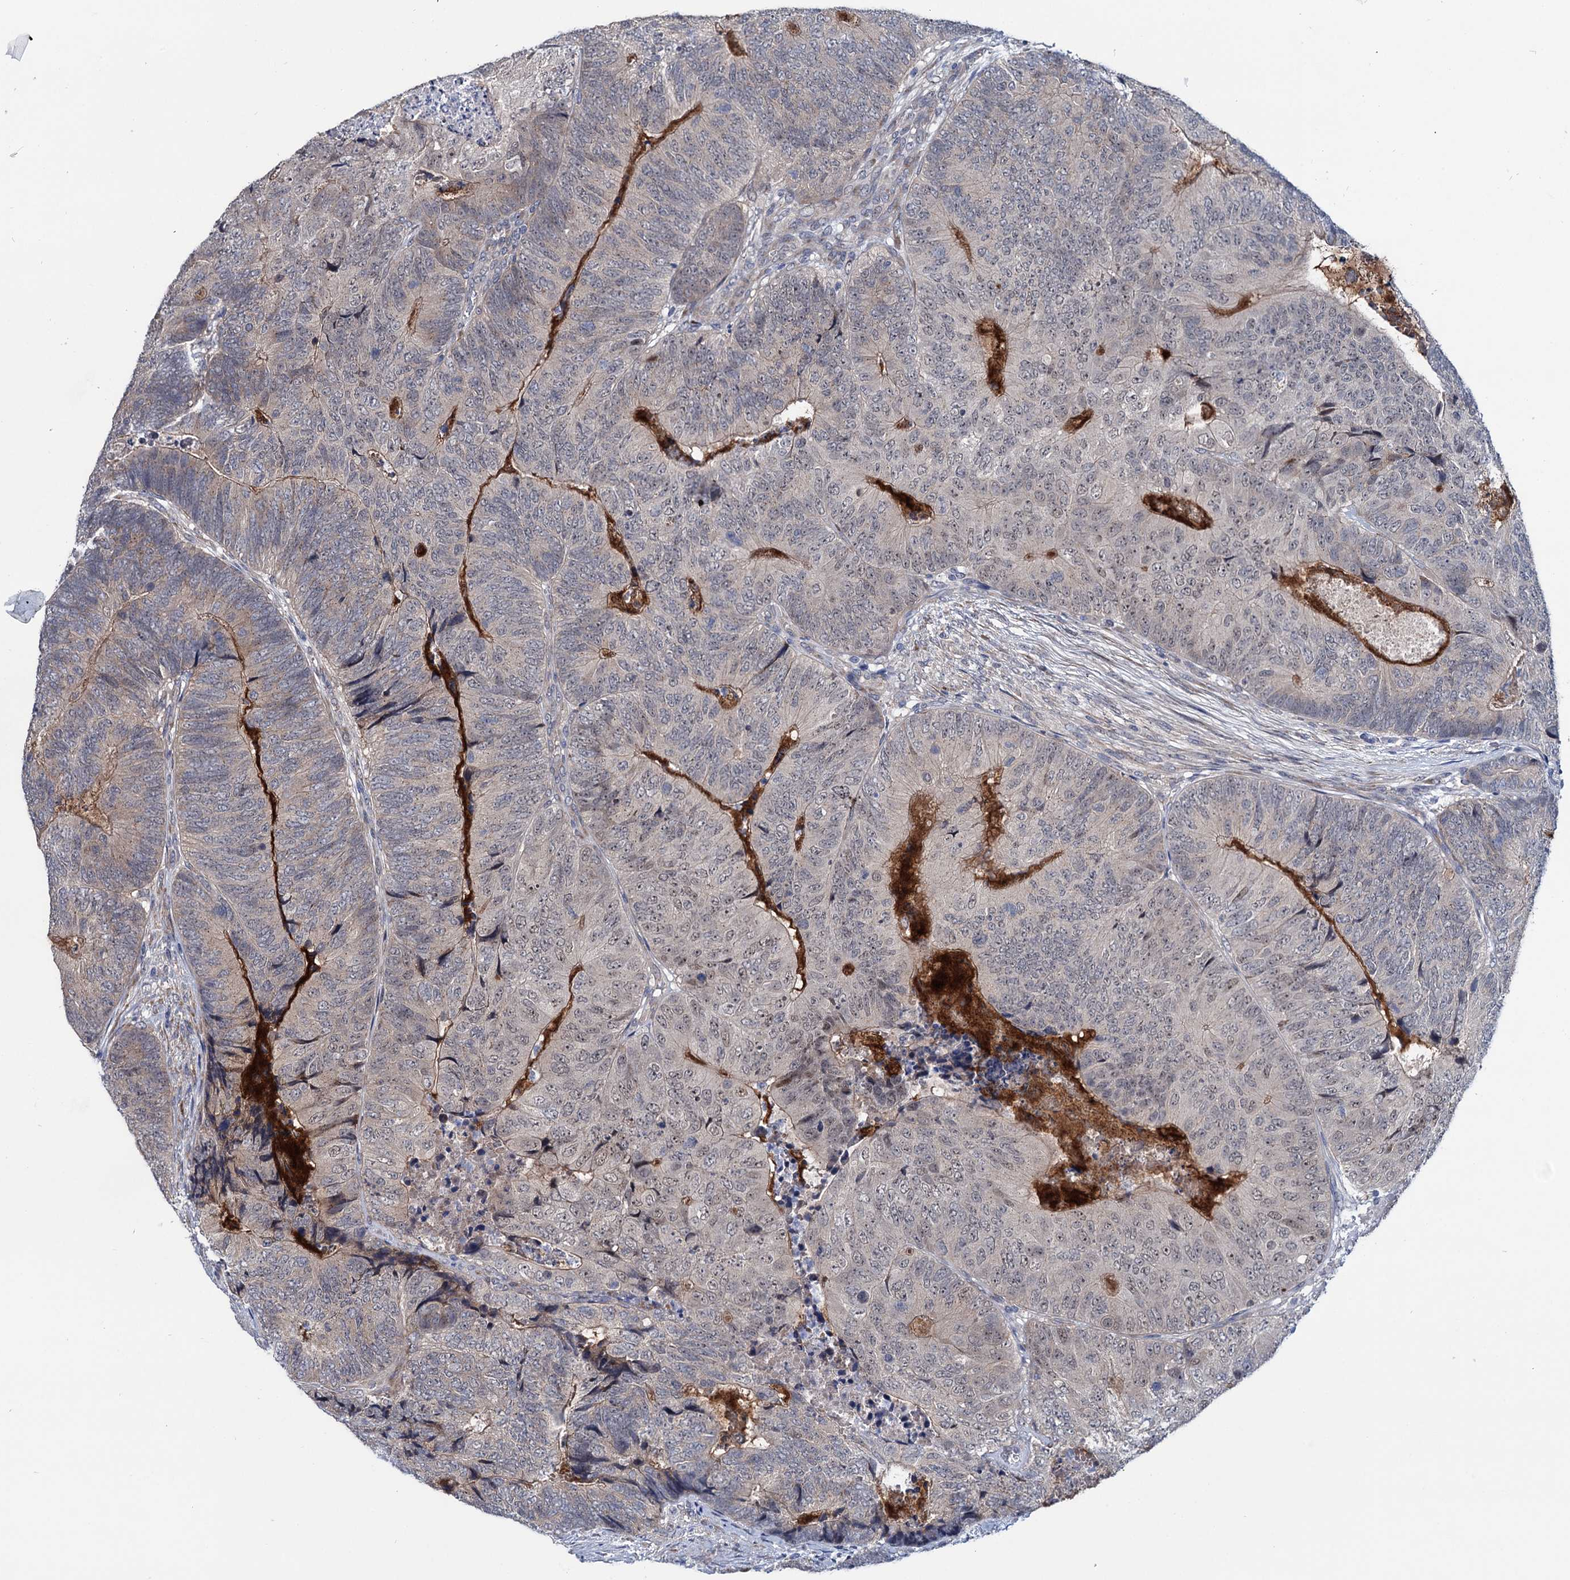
{"staining": {"intensity": "negative", "quantity": "none", "location": "none"}, "tissue": "colorectal cancer", "cell_type": "Tumor cells", "image_type": "cancer", "snomed": [{"axis": "morphology", "description": "Adenocarcinoma, NOS"}, {"axis": "topography", "description": "Colon"}], "caption": "Micrograph shows no protein positivity in tumor cells of colorectal cancer (adenocarcinoma) tissue.", "gene": "EYA4", "patient": {"sex": "female", "age": 67}}